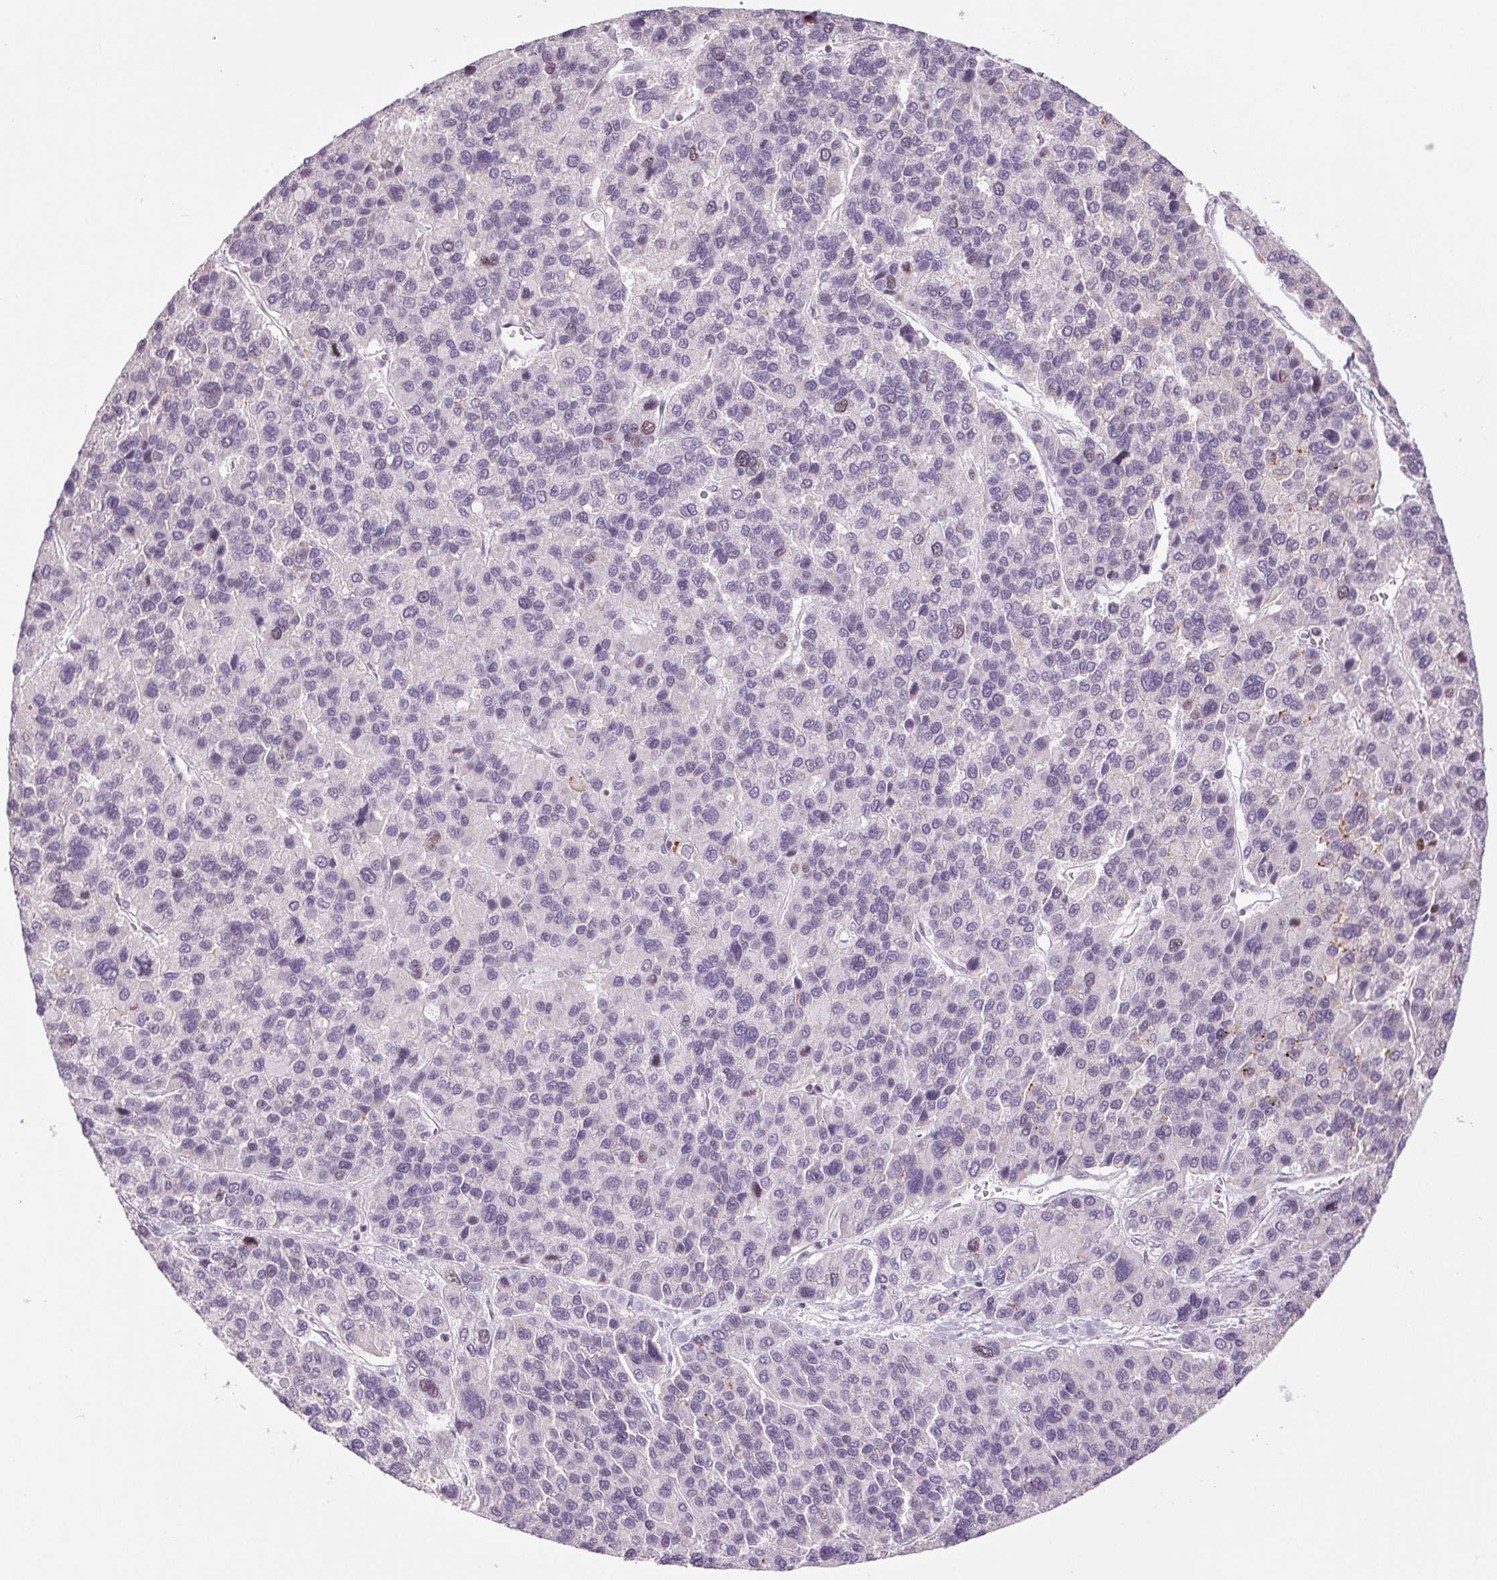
{"staining": {"intensity": "negative", "quantity": "none", "location": "none"}, "tissue": "liver cancer", "cell_type": "Tumor cells", "image_type": "cancer", "snomed": [{"axis": "morphology", "description": "Carcinoma, Hepatocellular, NOS"}, {"axis": "topography", "description": "Liver"}], "caption": "Liver hepatocellular carcinoma was stained to show a protein in brown. There is no significant expression in tumor cells.", "gene": "SMIM6", "patient": {"sex": "female", "age": 41}}